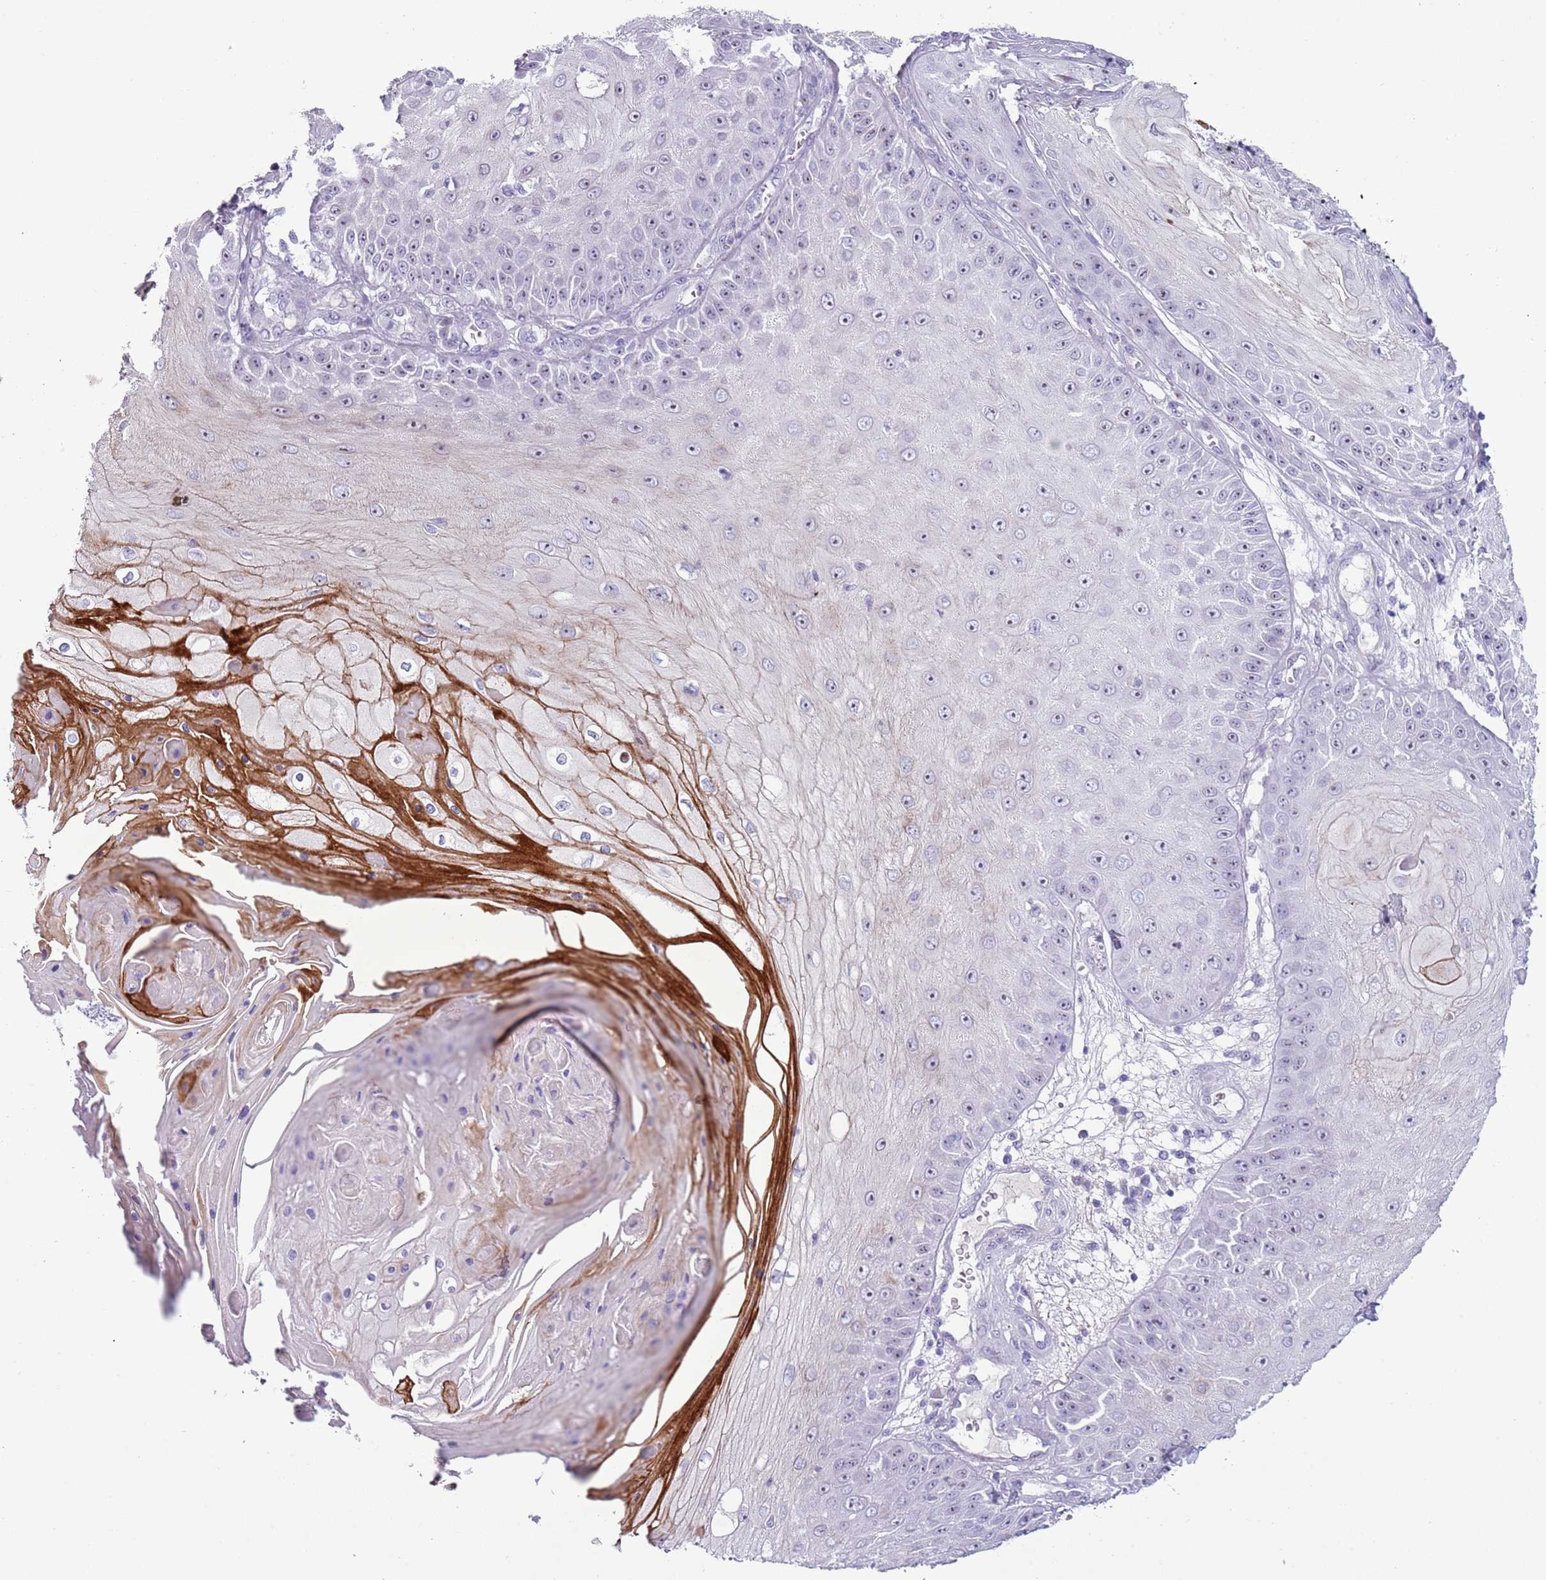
{"staining": {"intensity": "negative", "quantity": "none", "location": "none"}, "tissue": "skin cancer", "cell_type": "Tumor cells", "image_type": "cancer", "snomed": [{"axis": "morphology", "description": "Squamous cell carcinoma, NOS"}, {"axis": "topography", "description": "Skin"}], "caption": "The immunohistochemistry histopathology image has no significant staining in tumor cells of skin cancer (squamous cell carcinoma) tissue.", "gene": "NBPF6", "patient": {"sex": "male", "age": 70}}